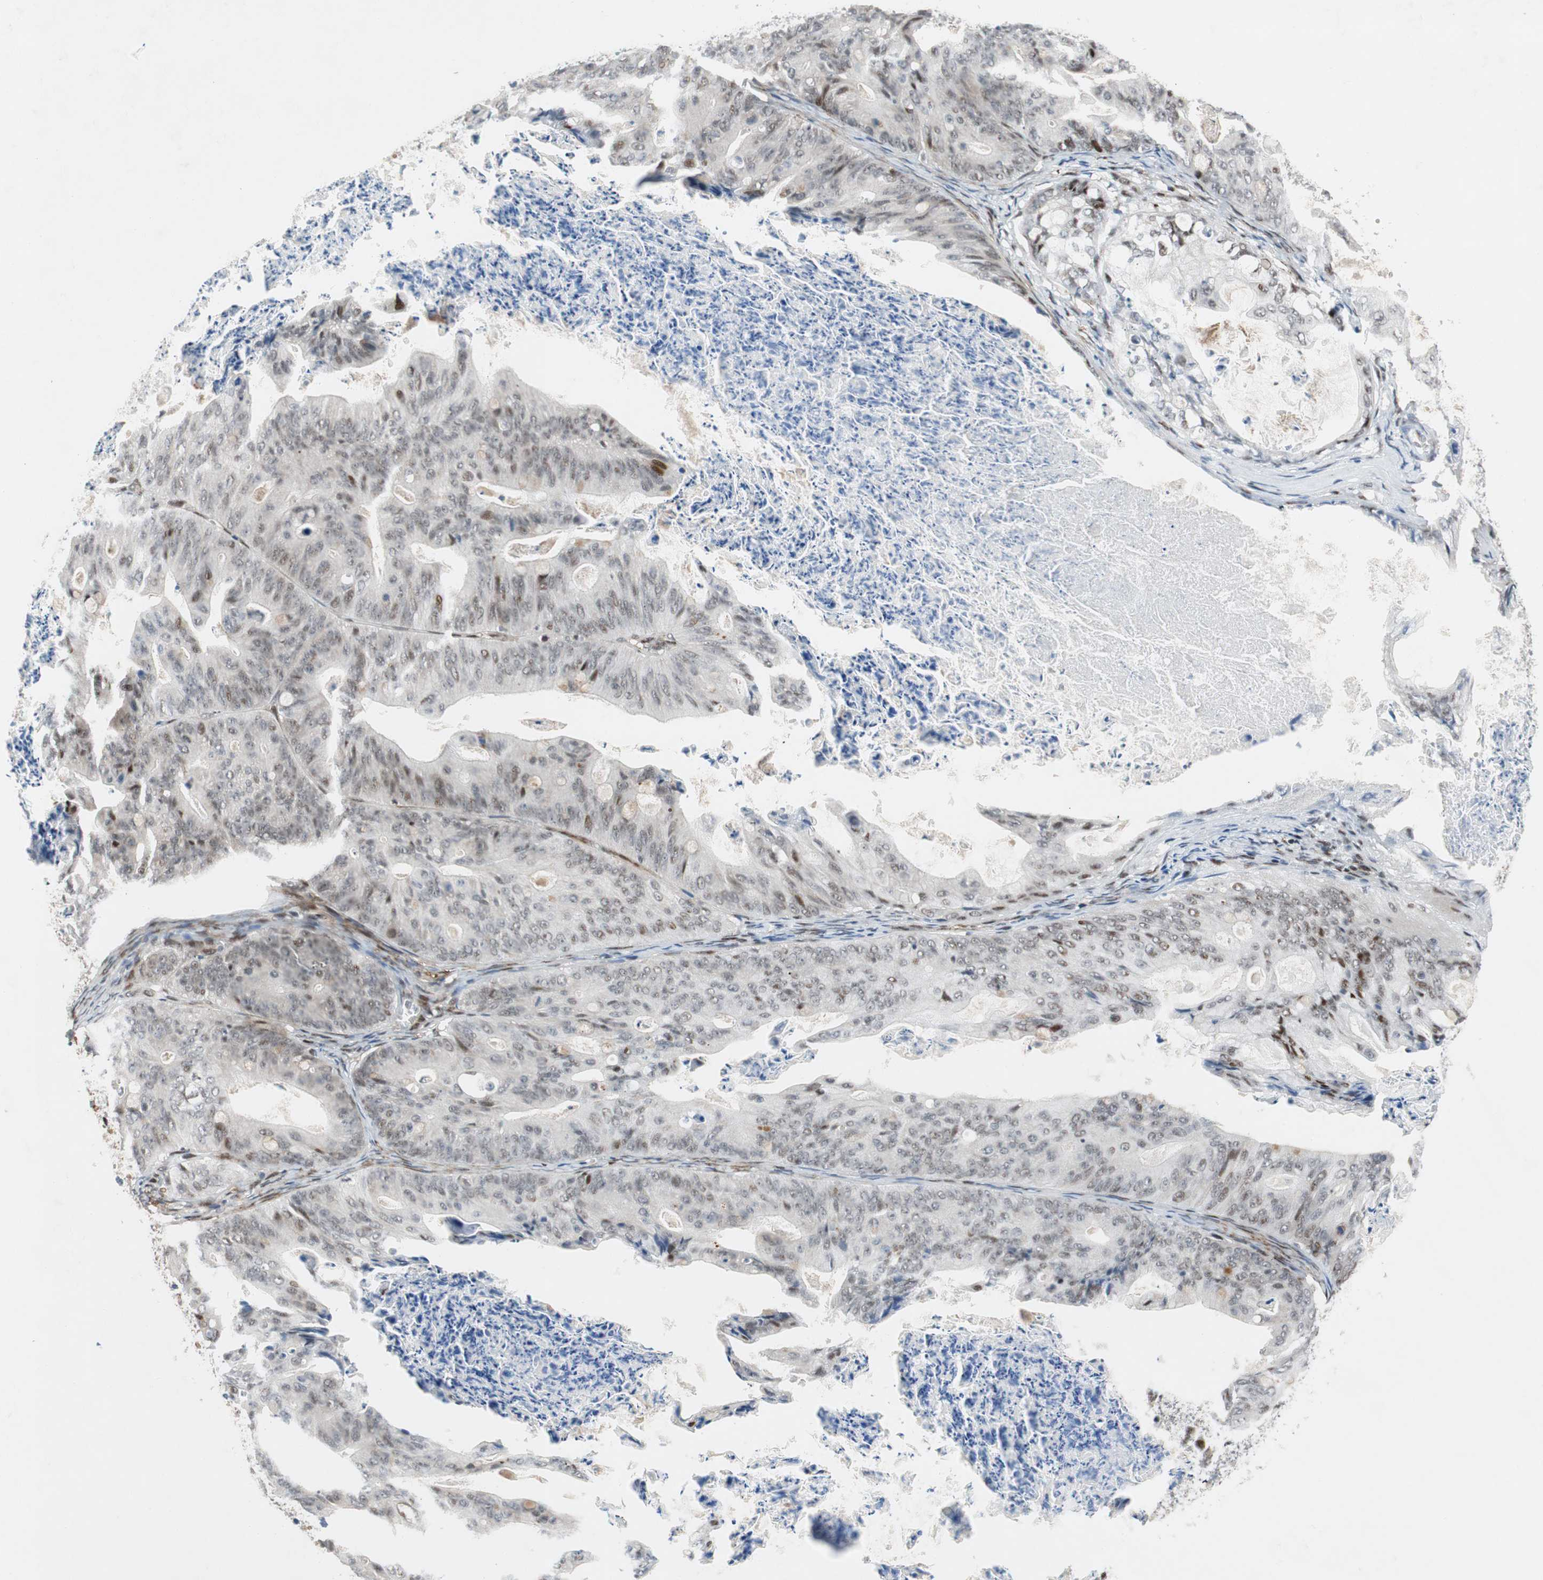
{"staining": {"intensity": "moderate", "quantity": "<25%", "location": "nuclear"}, "tissue": "ovarian cancer", "cell_type": "Tumor cells", "image_type": "cancer", "snomed": [{"axis": "morphology", "description": "Cystadenocarcinoma, mucinous, NOS"}, {"axis": "topography", "description": "Ovary"}], "caption": "This photomicrograph shows ovarian mucinous cystadenocarcinoma stained with immunohistochemistry (IHC) to label a protein in brown. The nuclear of tumor cells show moderate positivity for the protein. Nuclei are counter-stained blue.", "gene": "FBXO44", "patient": {"sex": "female", "age": 37}}